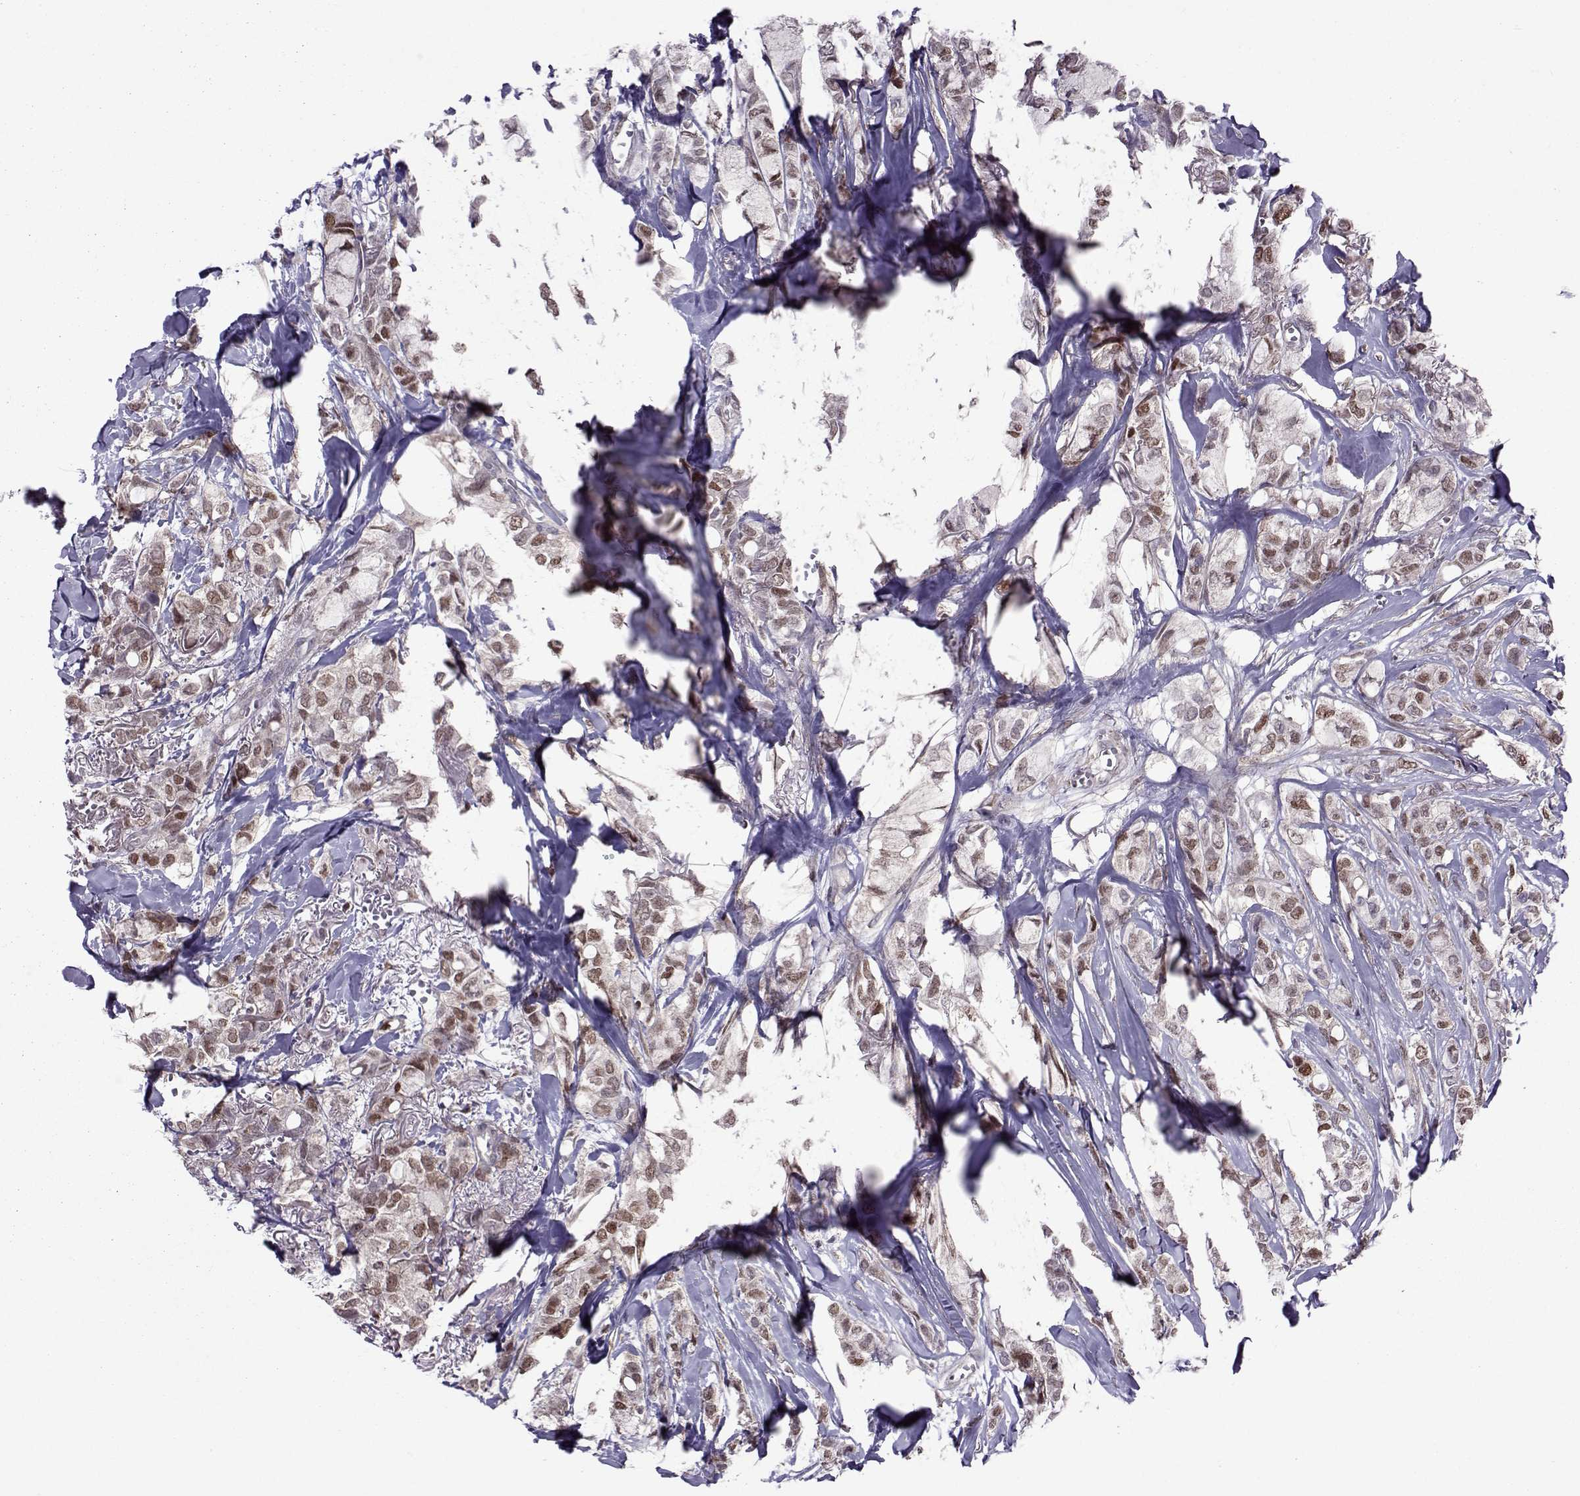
{"staining": {"intensity": "moderate", "quantity": "25%-75%", "location": "nuclear"}, "tissue": "breast cancer", "cell_type": "Tumor cells", "image_type": "cancer", "snomed": [{"axis": "morphology", "description": "Duct carcinoma"}, {"axis": "topography", "description": "Breast"}], "caption": "Human breast cancer stained with a brown dye exhibits moderate nuclear positive staining in about 25%-75% of tumor cells.", "gene": "CDK4", "patient": {"sex": "female", "age": 85}}